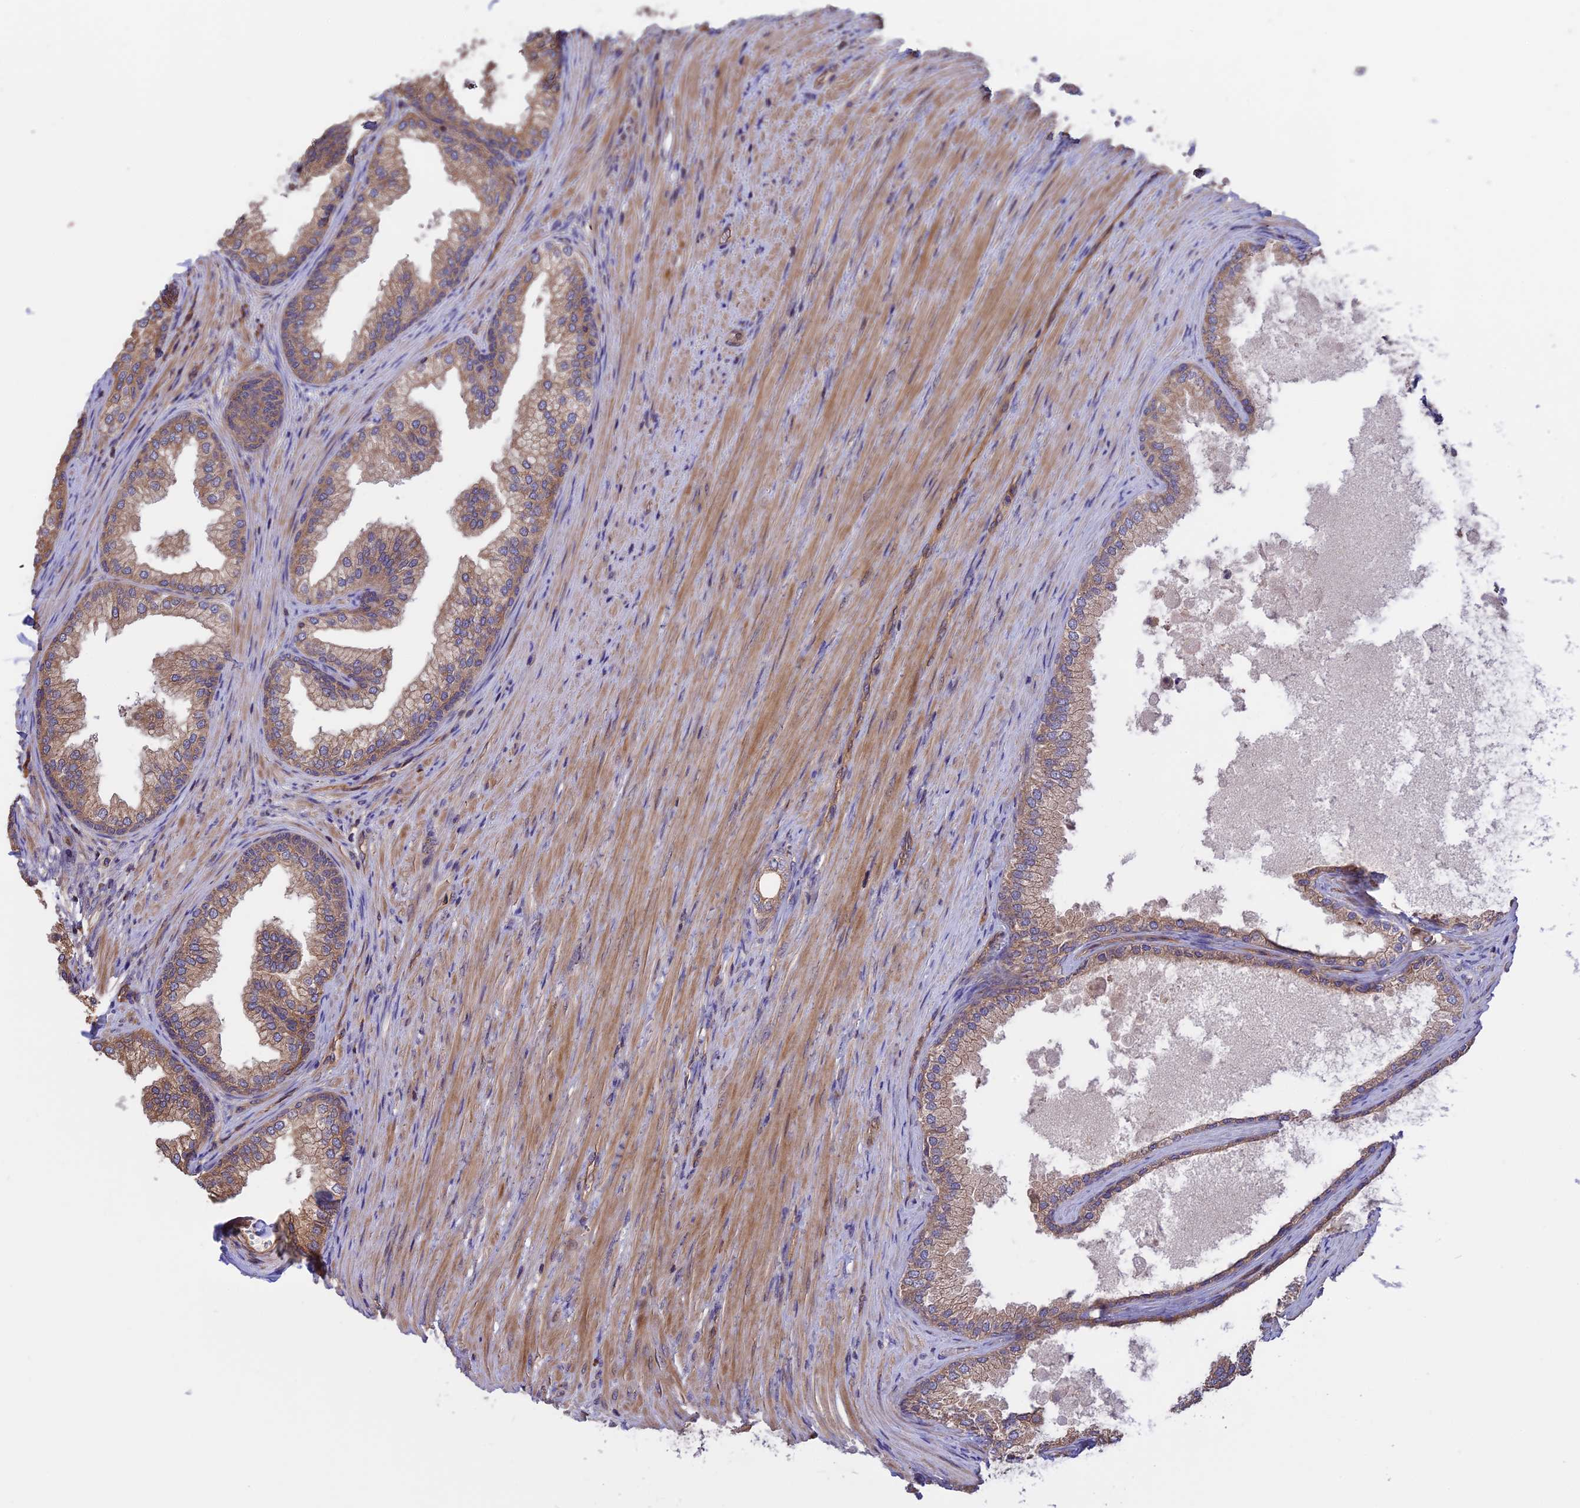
{"staining": {"intensity": "moderate", "quantity": ">75%", "location": "cytoplasmic/membranous"}, "tissue": "prostate", "cell_type": "Glandular cells", "image_type": "normal", "snomed": [{"axis": "morphology", "description": "Normal tissue, NOS"}, {"axis": "topography", "description": "Prostate"}], "caption": "This image reveals immunohistochemistry (IHC) staining of normal prostate, with medium moderate cytoplasmic/membranous positivity in approximately >75% of glandular cells.", "gene": "GAS8", "patient": {"sex": "male", "age": 76}}